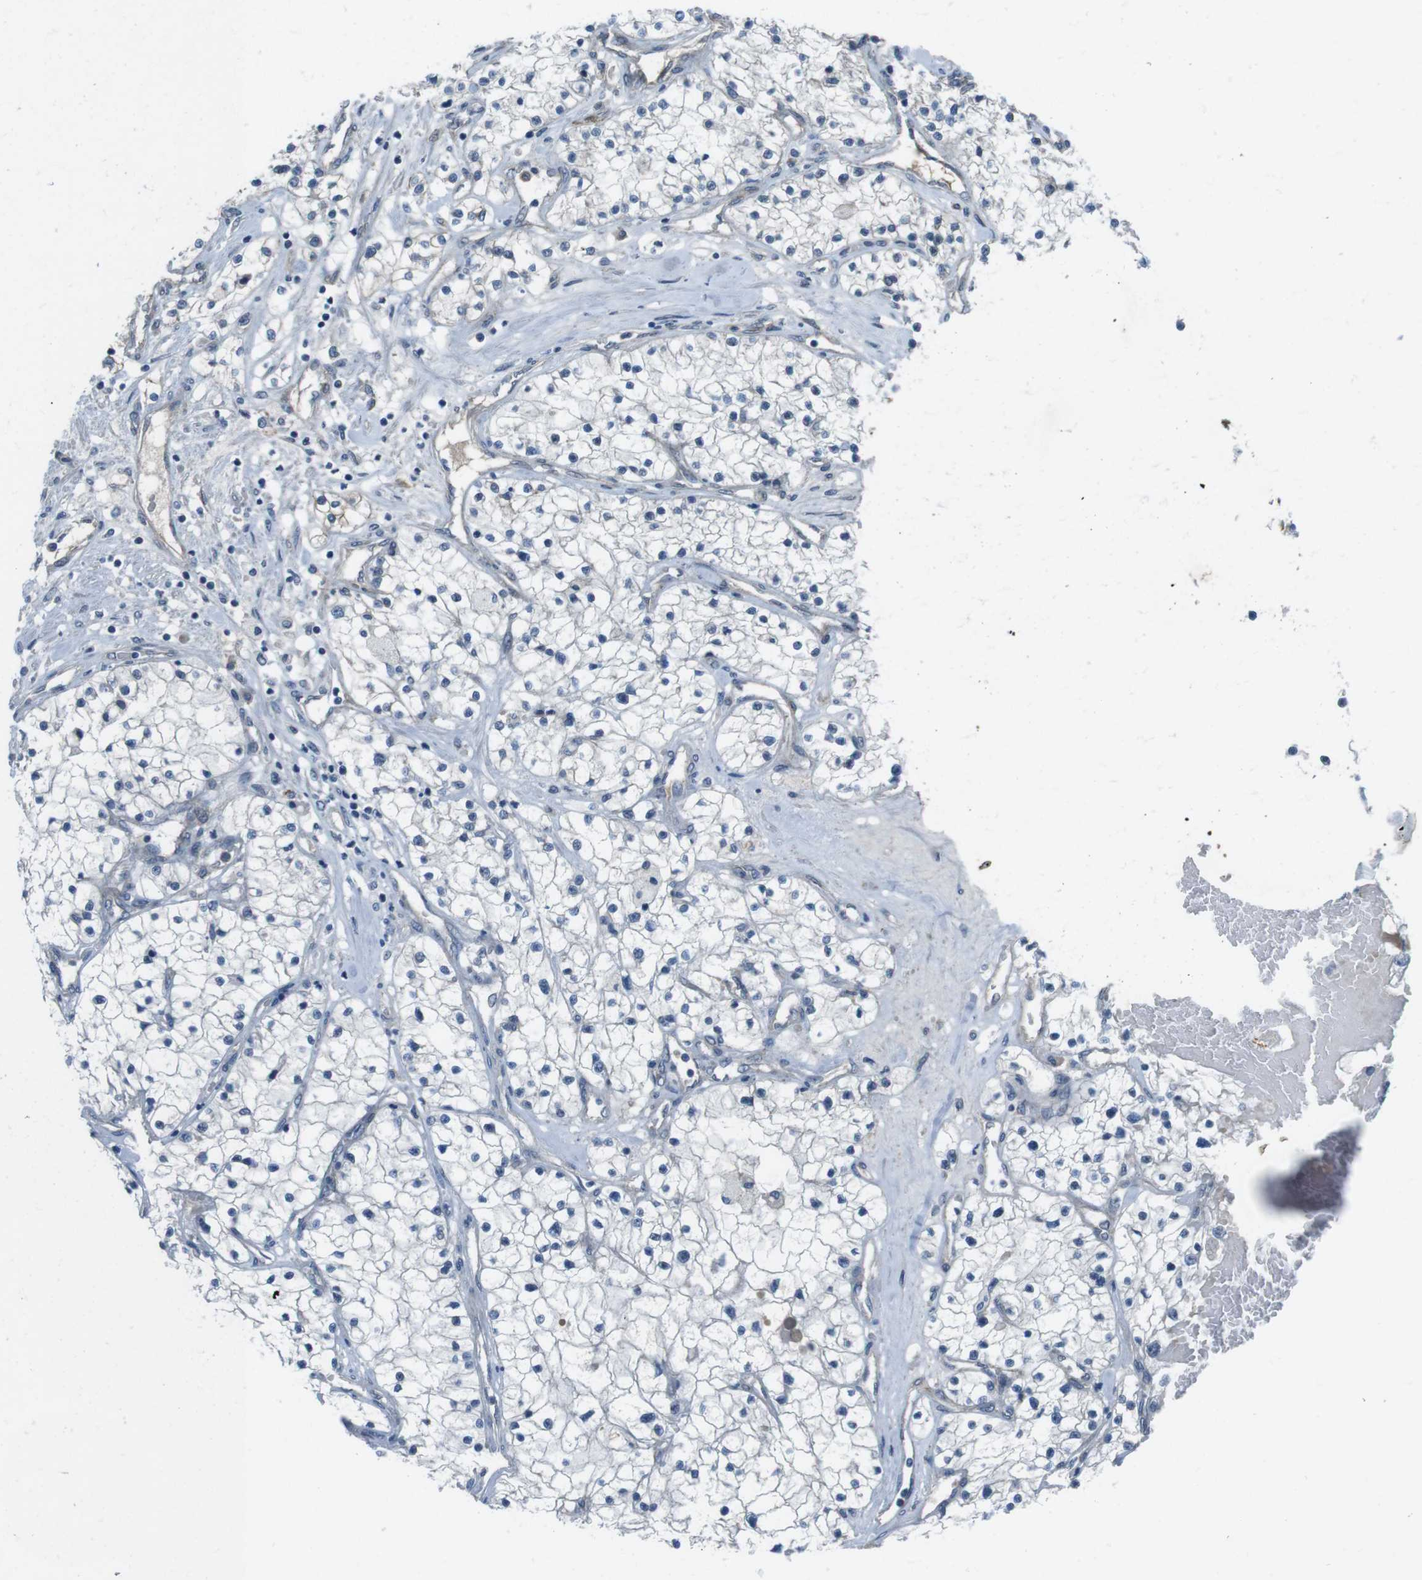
{"staining": {"intensity": "negative", "quantity": "none", "location": "none"}, "tissue": "renal cancer", "cell_type": "Tumor cells", "image_type": "cancer", "snomed": [{"axis": "morphology", "description": "Adenocarcinoma, NOS"}, {"axis": "topography", "description": "Kidney"}], "caption": "This is a photomicrograph of immunohistochemistry staining of renal cancer, which shows no expression in tumor cells.", "gene": "ANK2", "patient": {"sex": "male", "age": 68}}